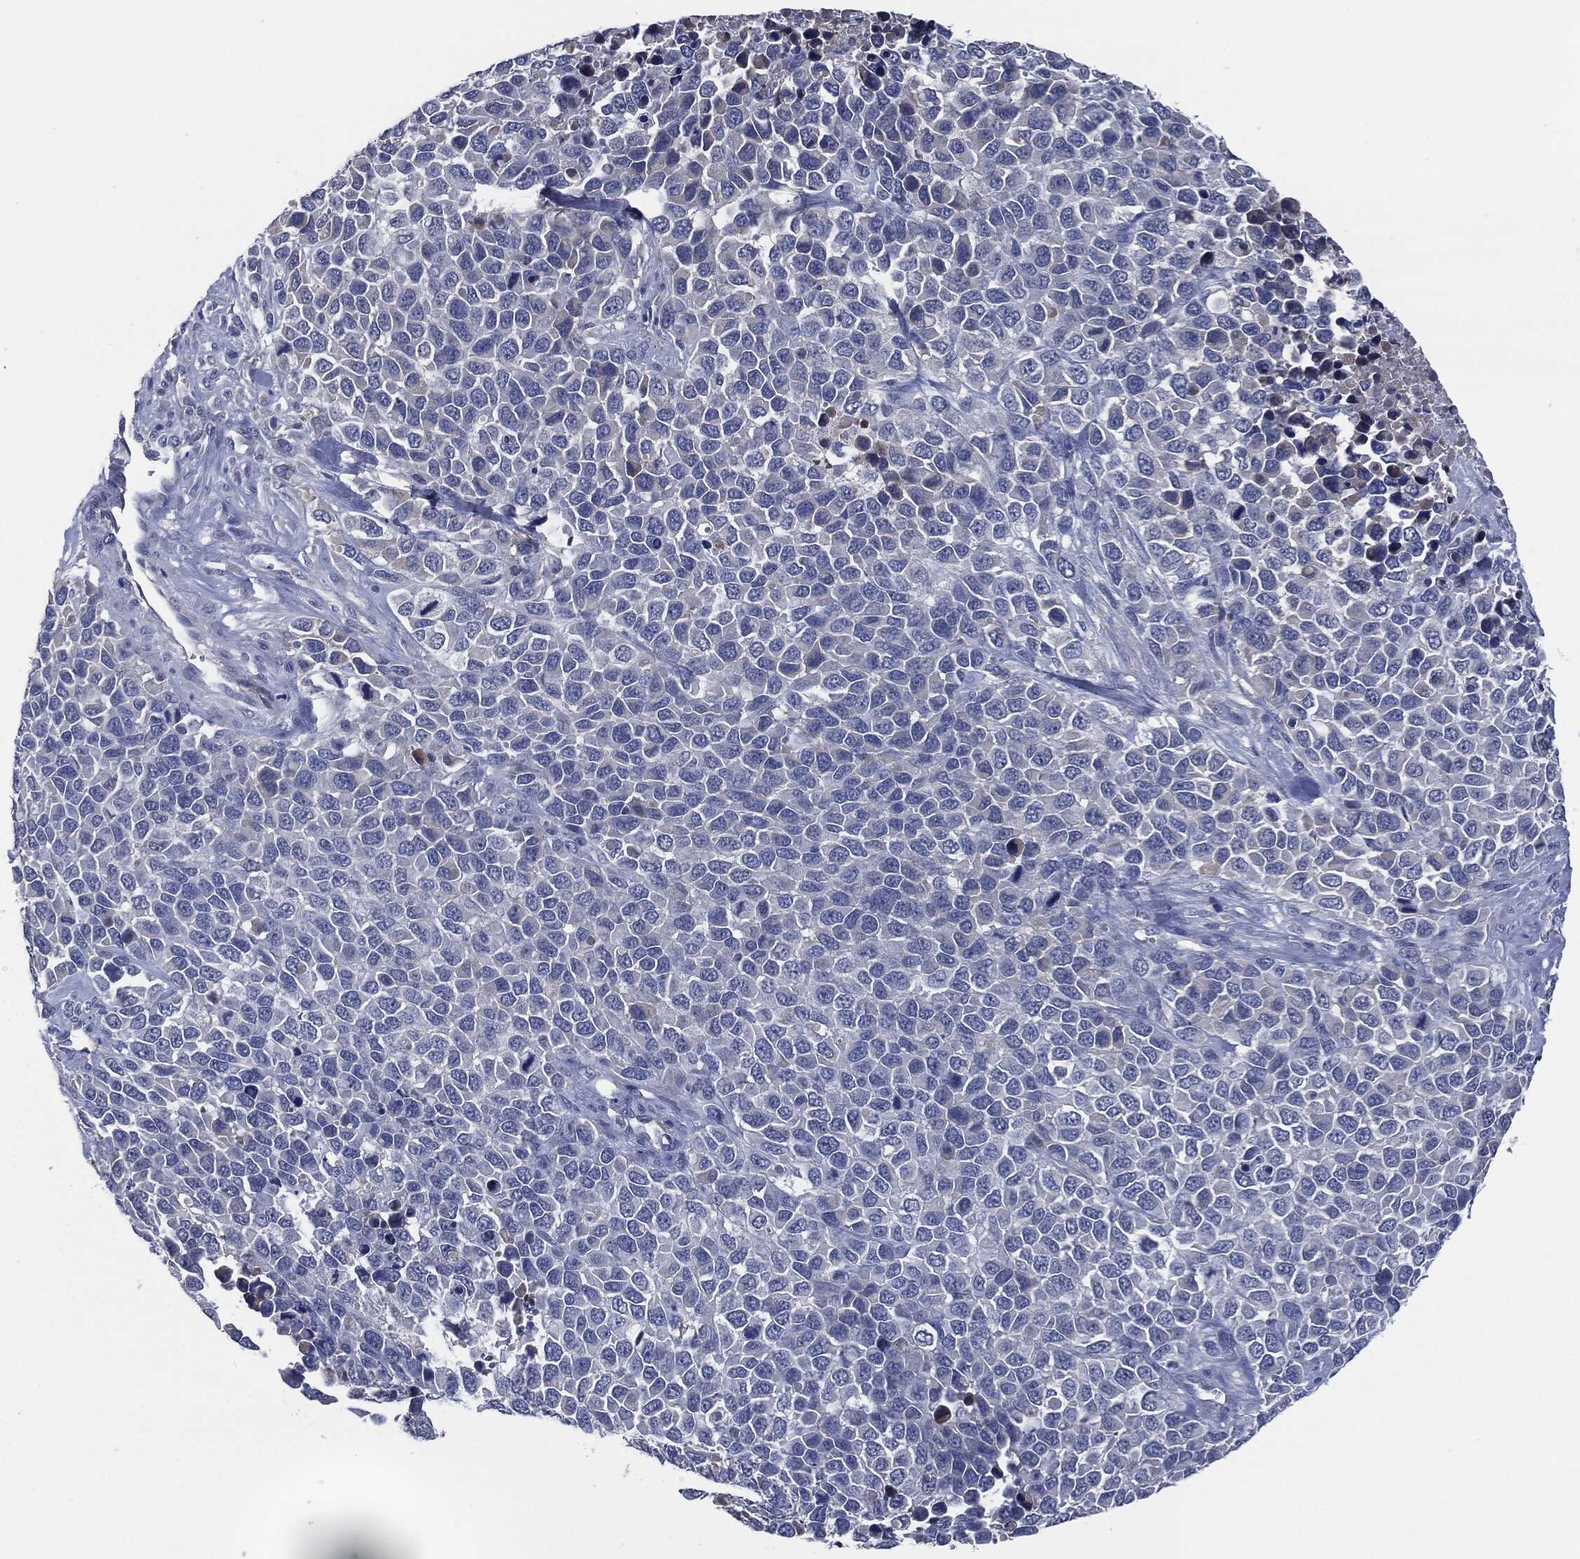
{"staining": {"intensity": "negative", "quantity": "none", "location": "none"}, "tissue": "melanoma", "cell_type": "Tumor cells", "image_type": "cancer", "snomed": [{"axis": "morphology", "description": "Malignant melanoma, Metastatic site"}, {"axis": "topography", "description": "Skin"}], "caption": "Melanoma stained for a protein using immunohistochemistry (IHC) demonstrates no staining tumor cells.", "gene": "IL2RG", "patient": {"sex": "male", "age": 84}}